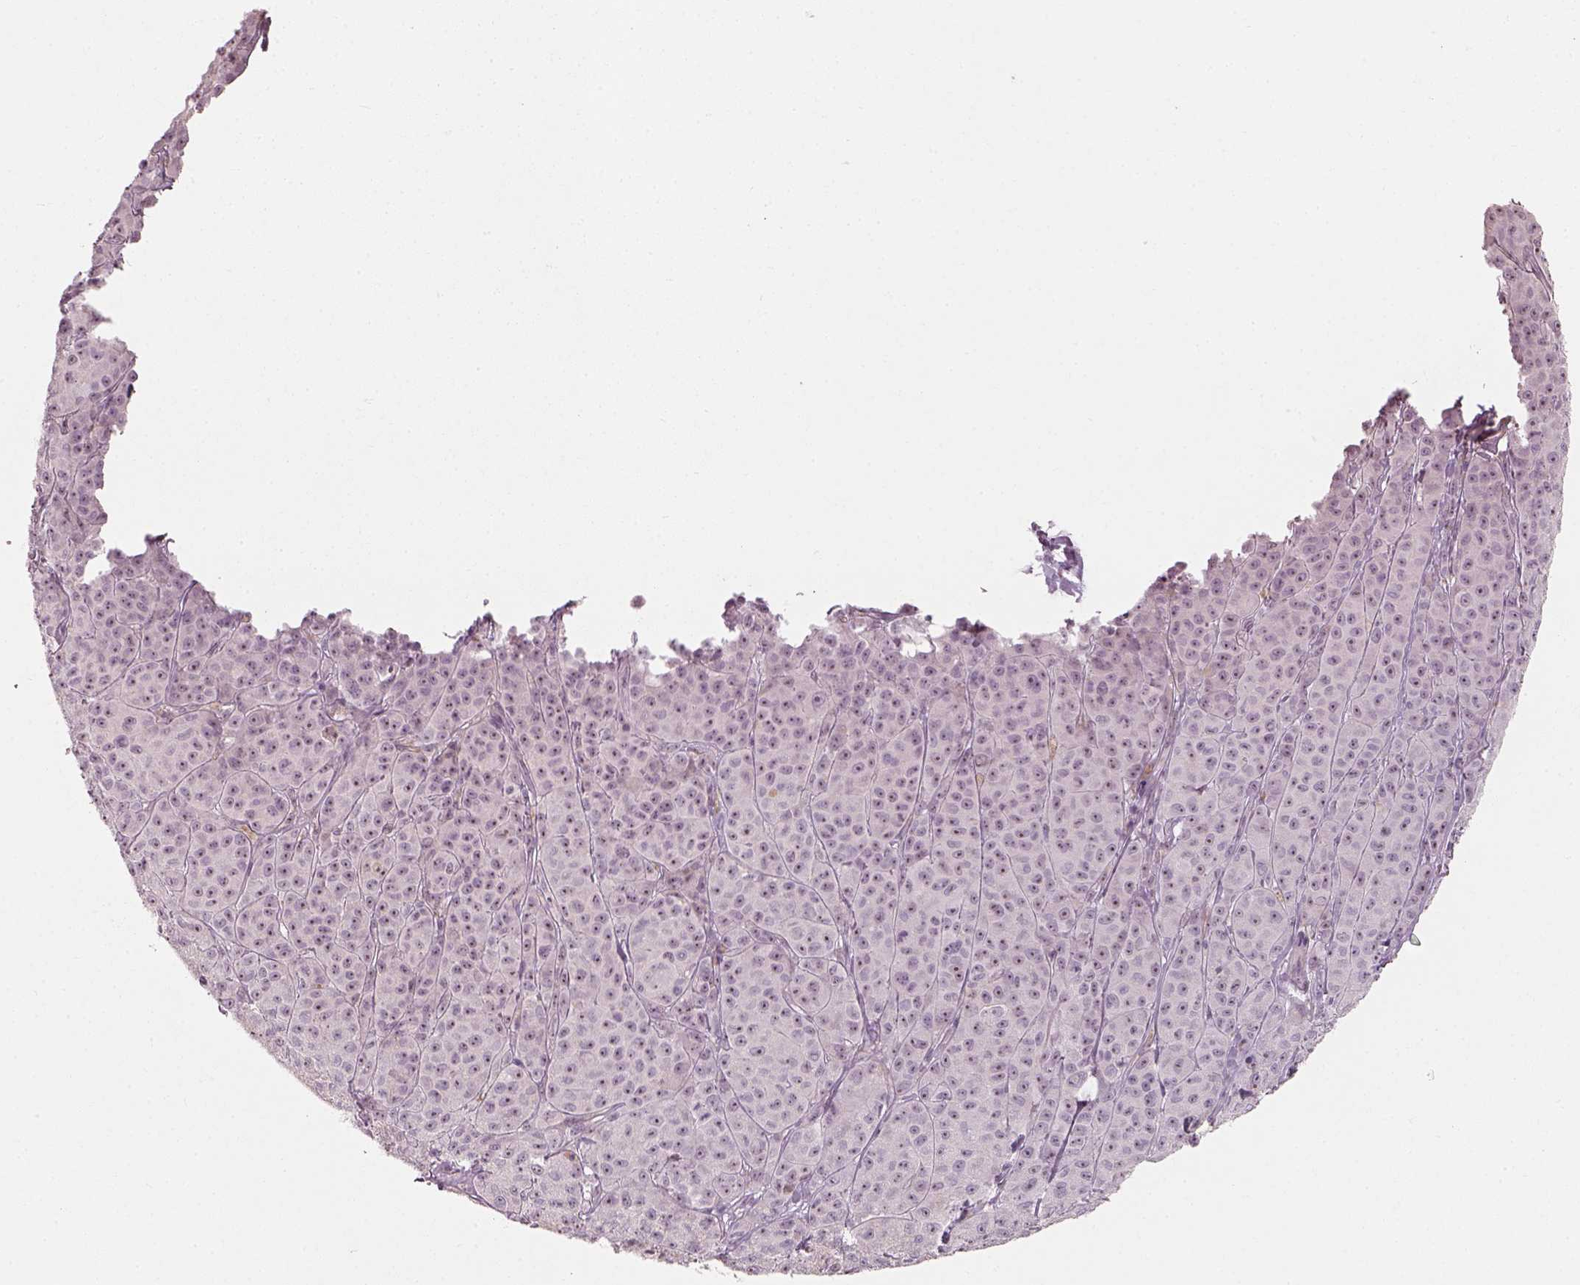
{"staining": {"intensity": "weak", "quantity": "25%-75%", "location": "cytoplasmic/membranous"}, "tissue": "melanoma", "cell_type": "Tumor cells", "image_type": "cancer", "snomed": [{"axis": "morphology", "description": "Malignant melanoma, NOS"}, {"axis": "topography", "description": "Skin"}], "caption": "Weak cytoplasmic/membranous protein expression is identified in approximately 25%-75% of tumor cells in melanoma. The protein of interest is shown in brown color, while the nuclei are stained blue.", "gene": "CDS1", "patient": {"sex": "male", "age": 89}}